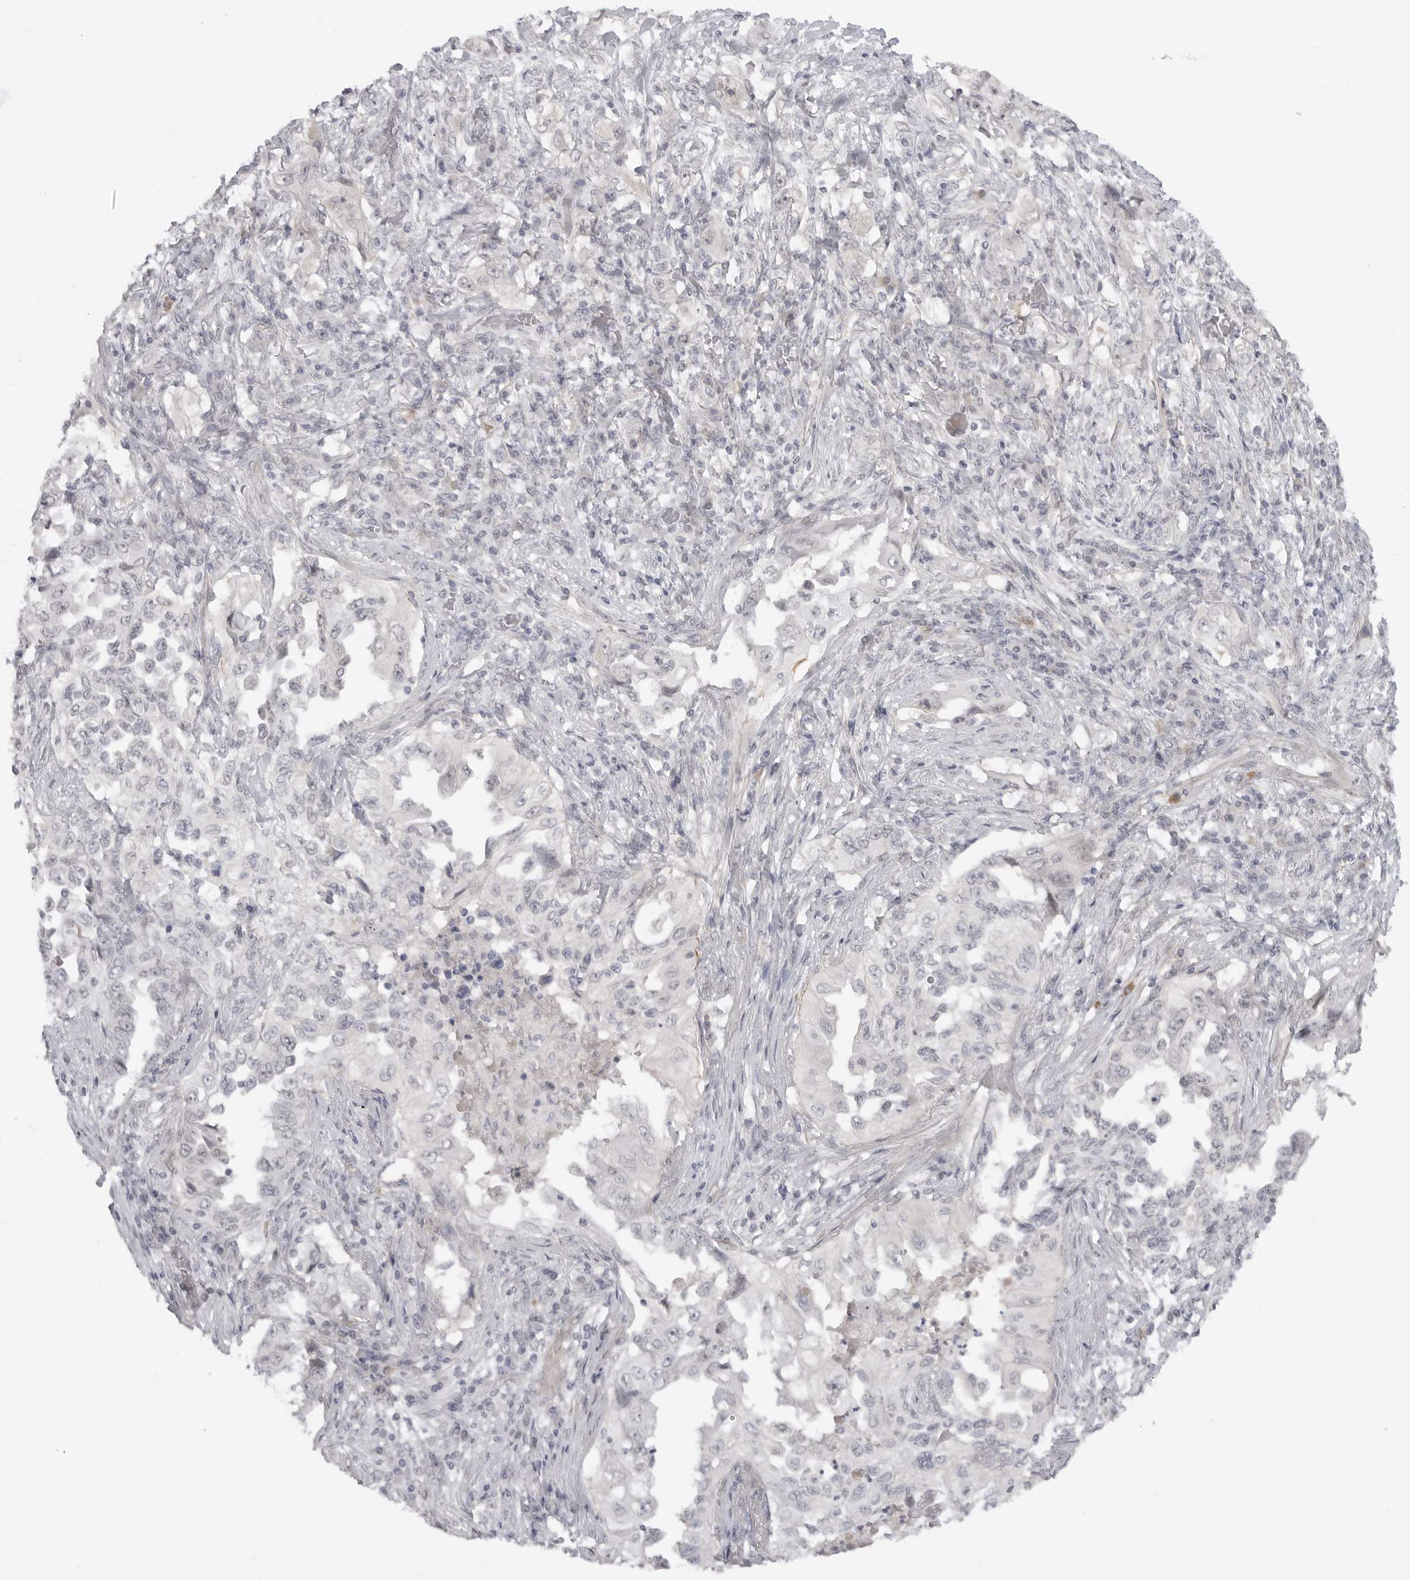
{"staining": {"intensity": "negative", "quantity": "none", "location": "none"}, "tissue": "lung cancer", "cell_type": "Tumor cells", "image_type": "cancer", "snomed": [{"axis": "morphology", "description": "Adenocarcinoma, NOS"}, {"axis": "topography", "description": "Lung"}], "caption": "There is no significant staining in tumor cells of lung adenocarcinoma. (Immunohistochemistry, brightfield microscopy, high magnification).", "gene": "TCTN3", "patient": {"sex": "female", "age": 51}}